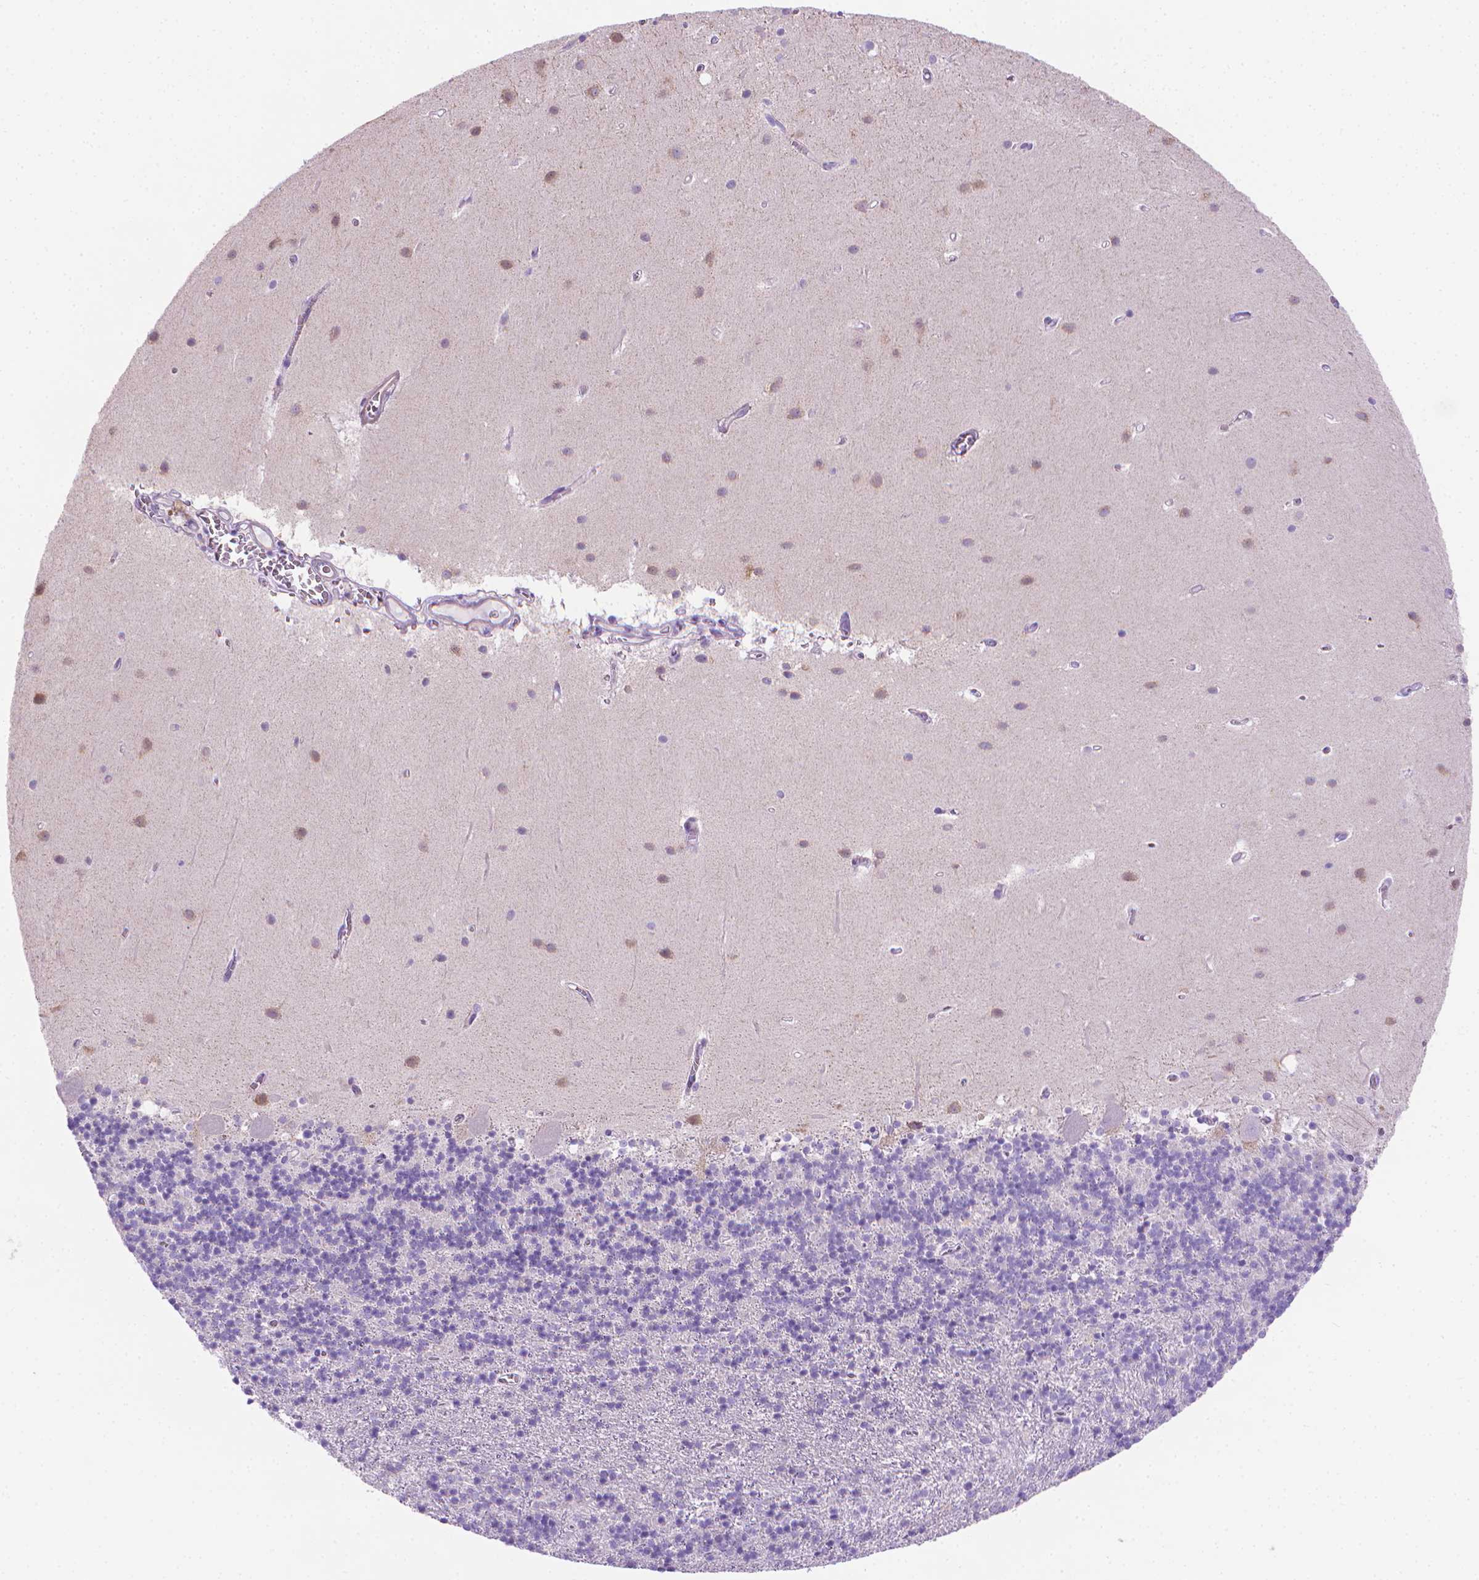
{"staining": {"intensity": "negative", "quantity": "none", "location": "none"}, "tissue": "cerebellum", "cell_type": "Cells in granular layer", "image_type": "normal", "snomed": [{"axis": "morphology", "description": "Normal tissue, NOS"}, {"axis": "topography", "description": "Cerebellum"}], "caption": "A photomicrograph of cerebellum stained for a protein shows no brown staining in cells in granular layer.", "gene": "FASN", "patient": {"sex": "male", "age": 70}}